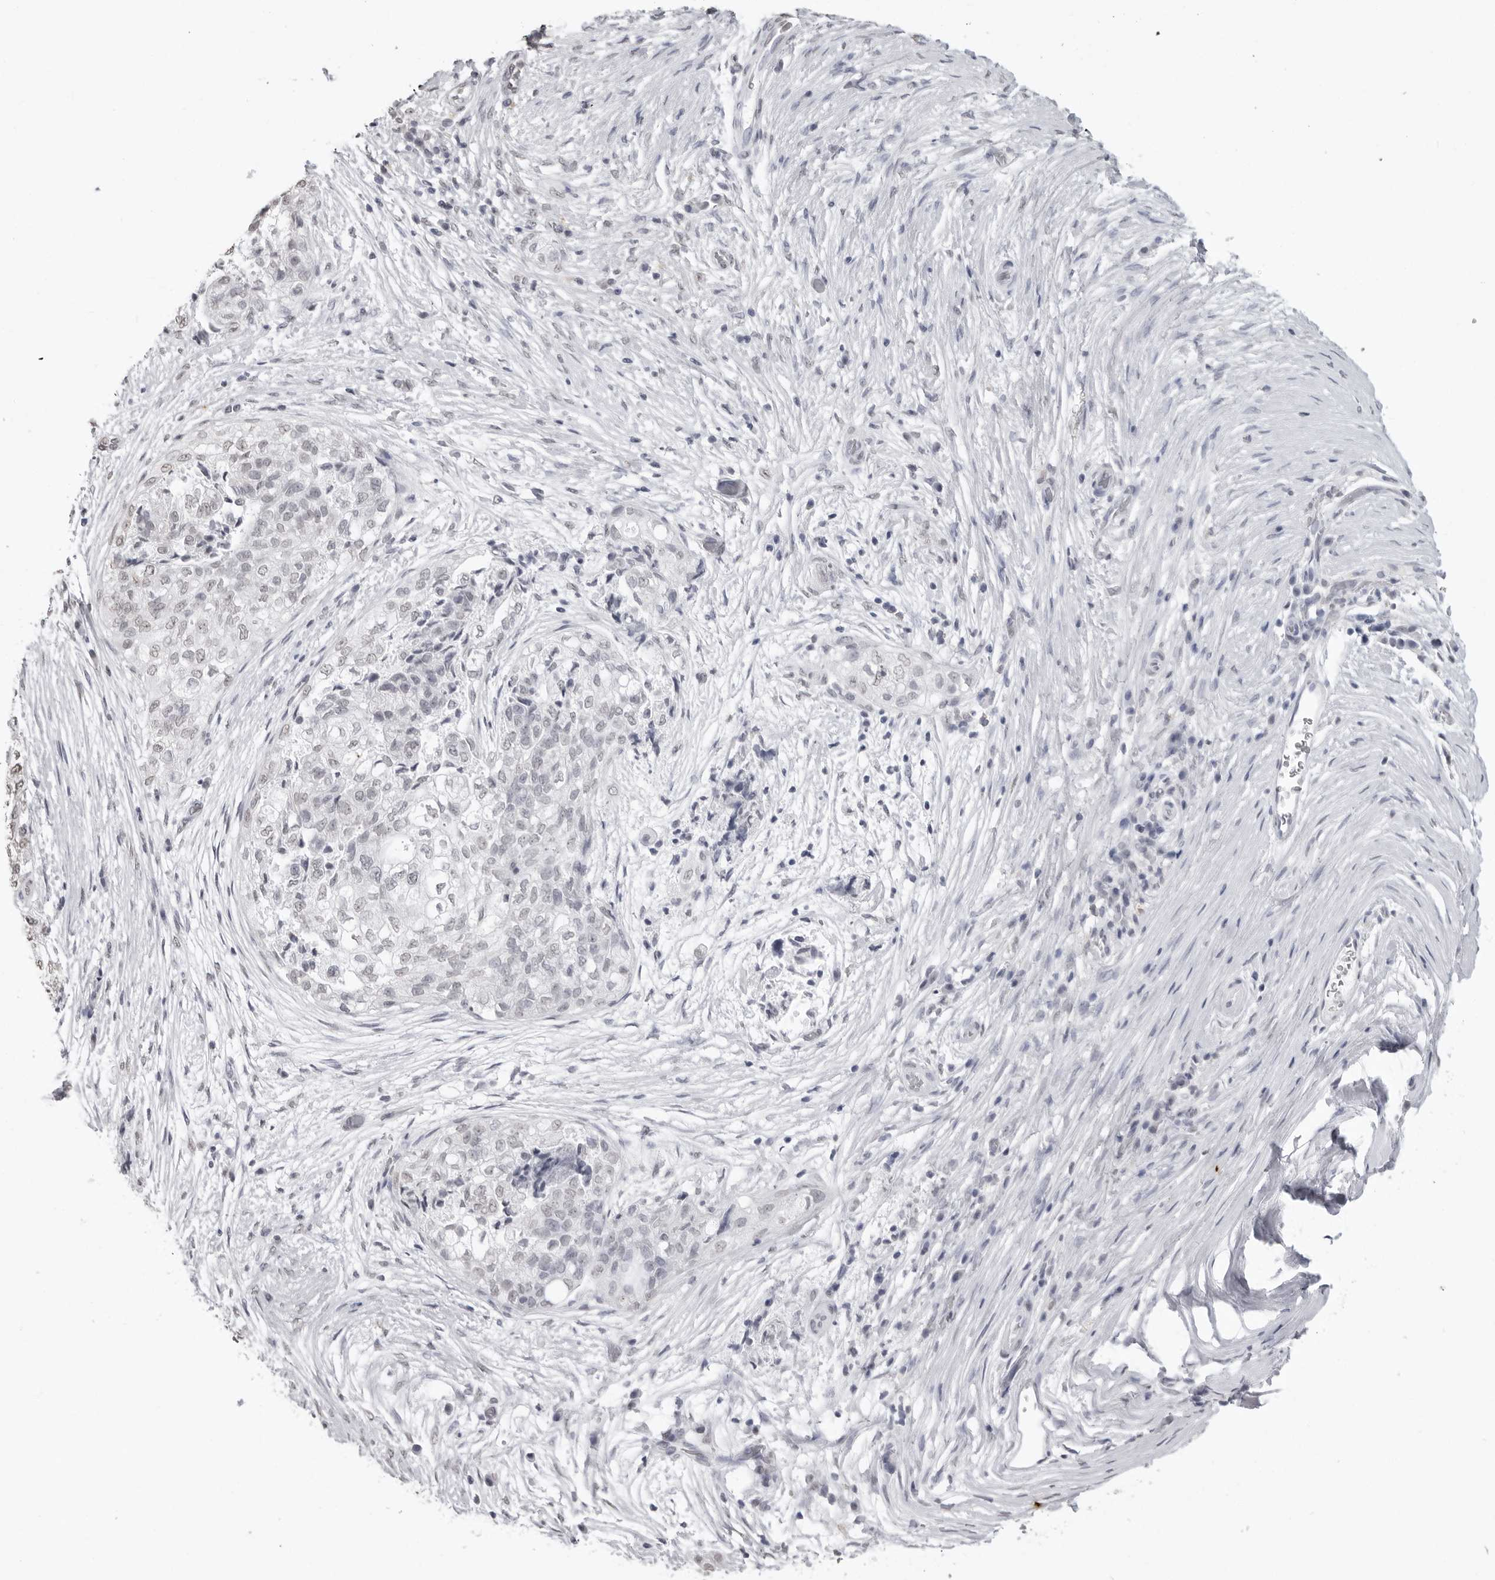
{"staining": {"intensity": "negative", "quantity": "none", "location": "none"}, "tissue": "pancreatic cancer", "cell_type": "Tumor cells", "image_type": "cancer", "snomed": [{"axis": "morphology", "description": "Adenocarcinoma, NOS"}, {"axis": "topography", "description": "Pancreas"}], "caption": "IHC of pancreatic adenocarcinoma shows no positivity in tumor cells.", "gene": "HEPACAM", "patient": {"sex": "male", "age": 72}}